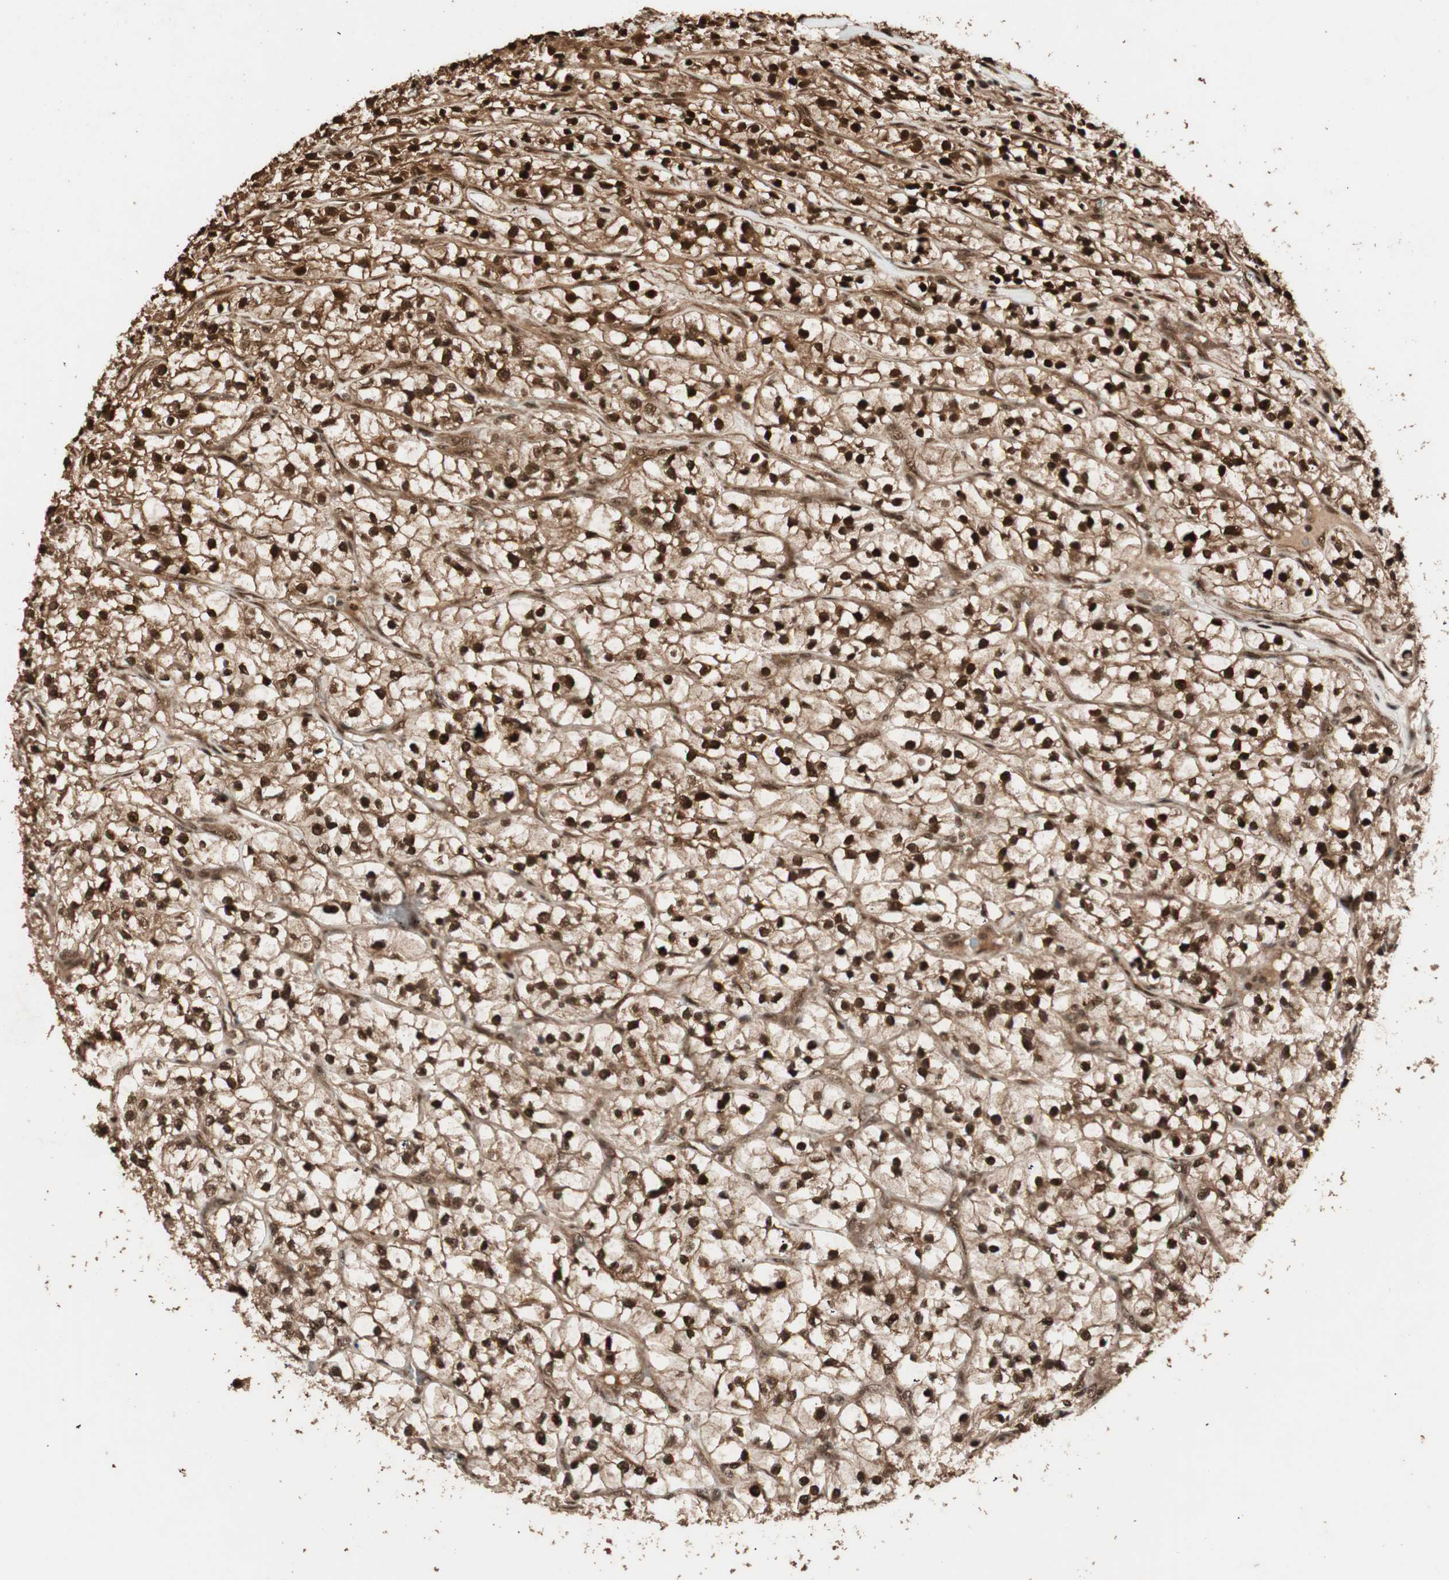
{"staining": {"intensity": "strong", "quantity": ">75%", "location": "cytoplasmic/membranous,nuclear"}, "tissue": "renal cancer", "cell_type": "Tumor cells", "image_type": "cancer", "snomed": [{"axis": "morphology", "description": "Adenocarcinoma, NOS"}, {"axis": "topography", "description": "Kidney"}], "caption": "A high-resolution micrograph shows IHC staining of renal cancer (adenocarcinoma), which exhibits strong cytoplasmic/membranous and nuclear positivity in about >75% of tumor cells.", "gene": "ALKBH5", "patient": {"sex": "female", "age": 57}}